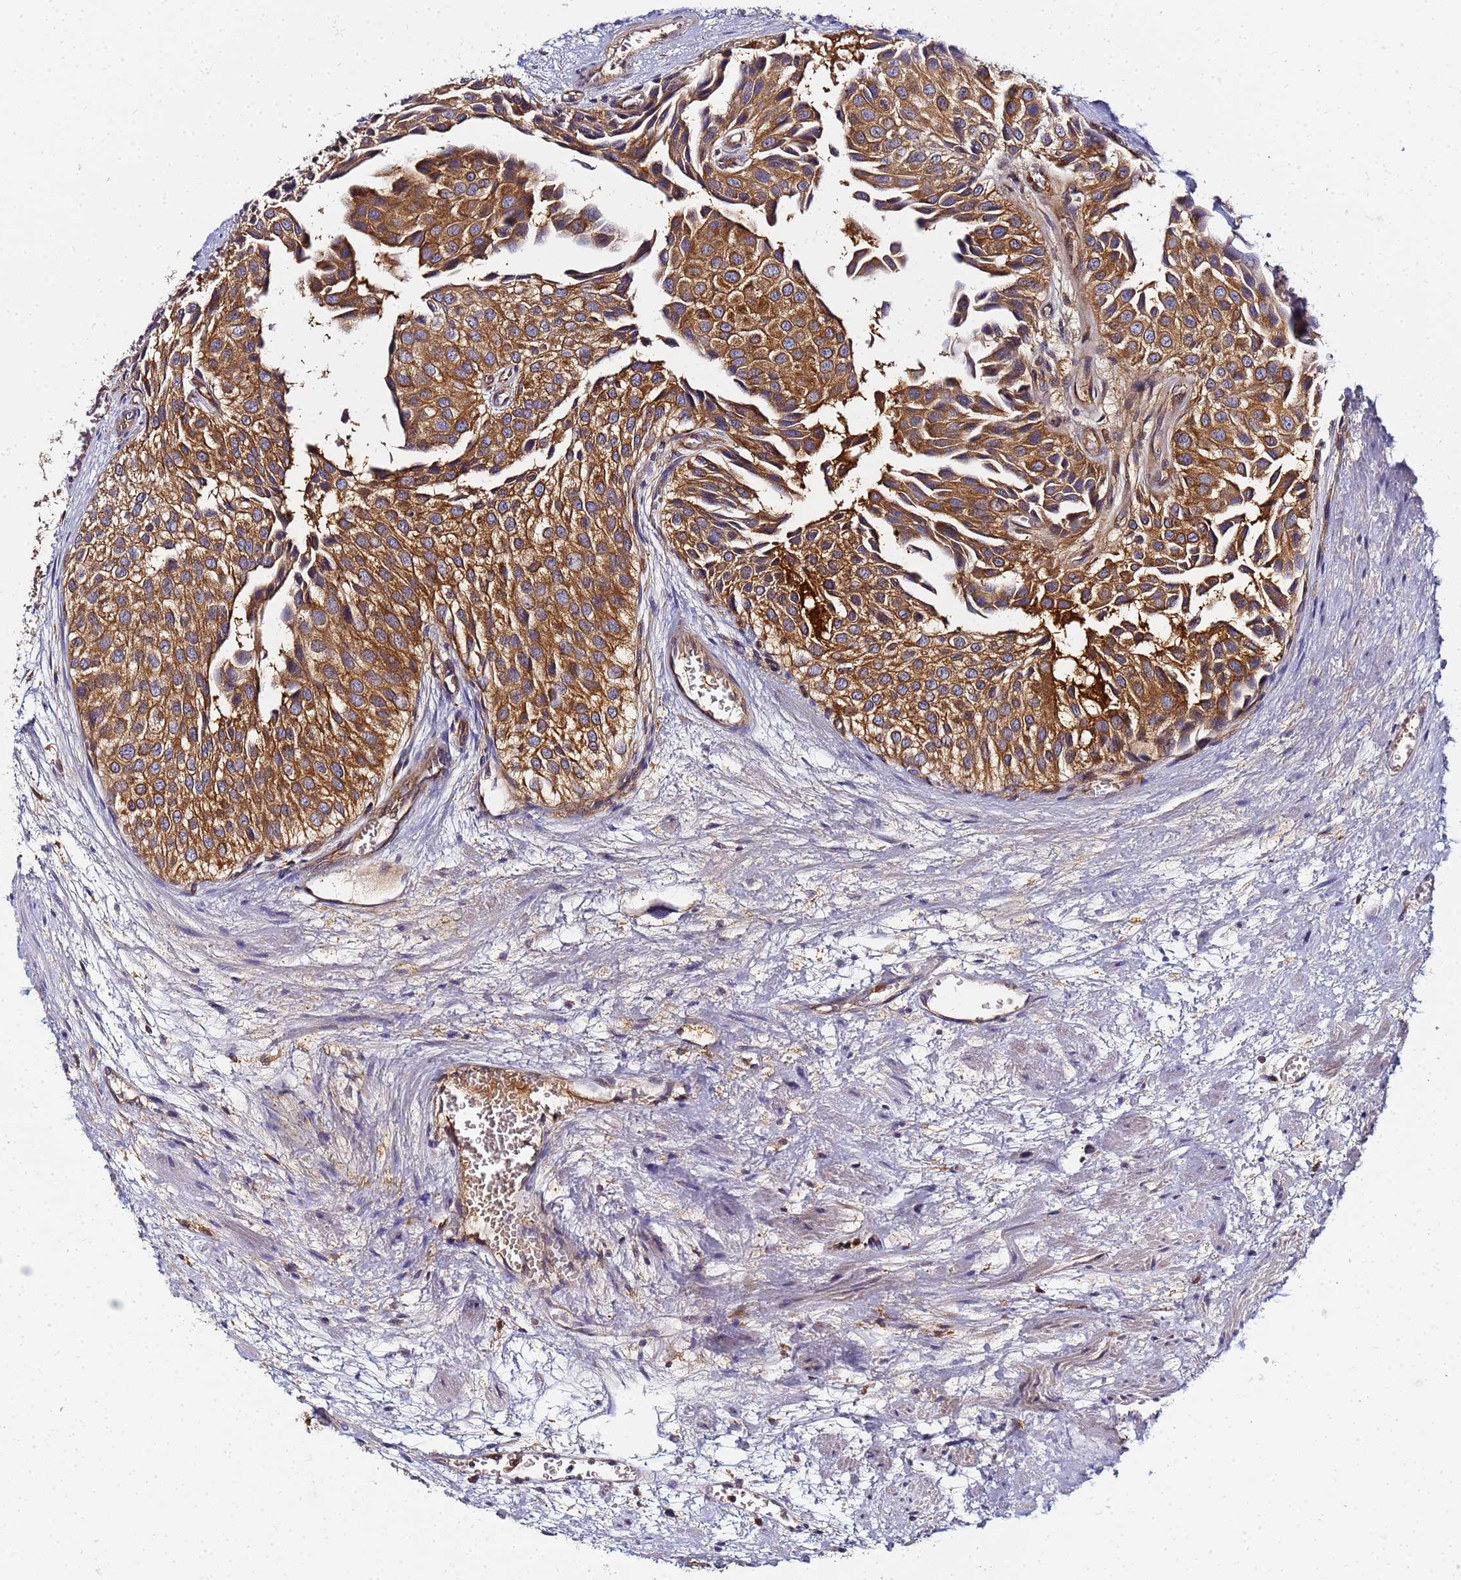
{"staining": {"intensity": "strong", "quantity": ">75%", "location": "cytoplasmic/membranous"}, "tissue": "urothelial cancer", "cell_type": "Tumor cells", "image_type": "cancer", "snomed": [{"axis": "morphology", "description": "Urothelial carcinoma, Low grade"}, {"axis": "topography", "description": "Urinary bladder"}], "caption": "A high-resolution photomicrograph shows immunohistochemistry staining of urothelial cancer, which shows strong cytoplasmic/membranous staining in about >75% of tumor cells.", "gene": "CHM", "patient": {"sex": "male", "age": 88}}